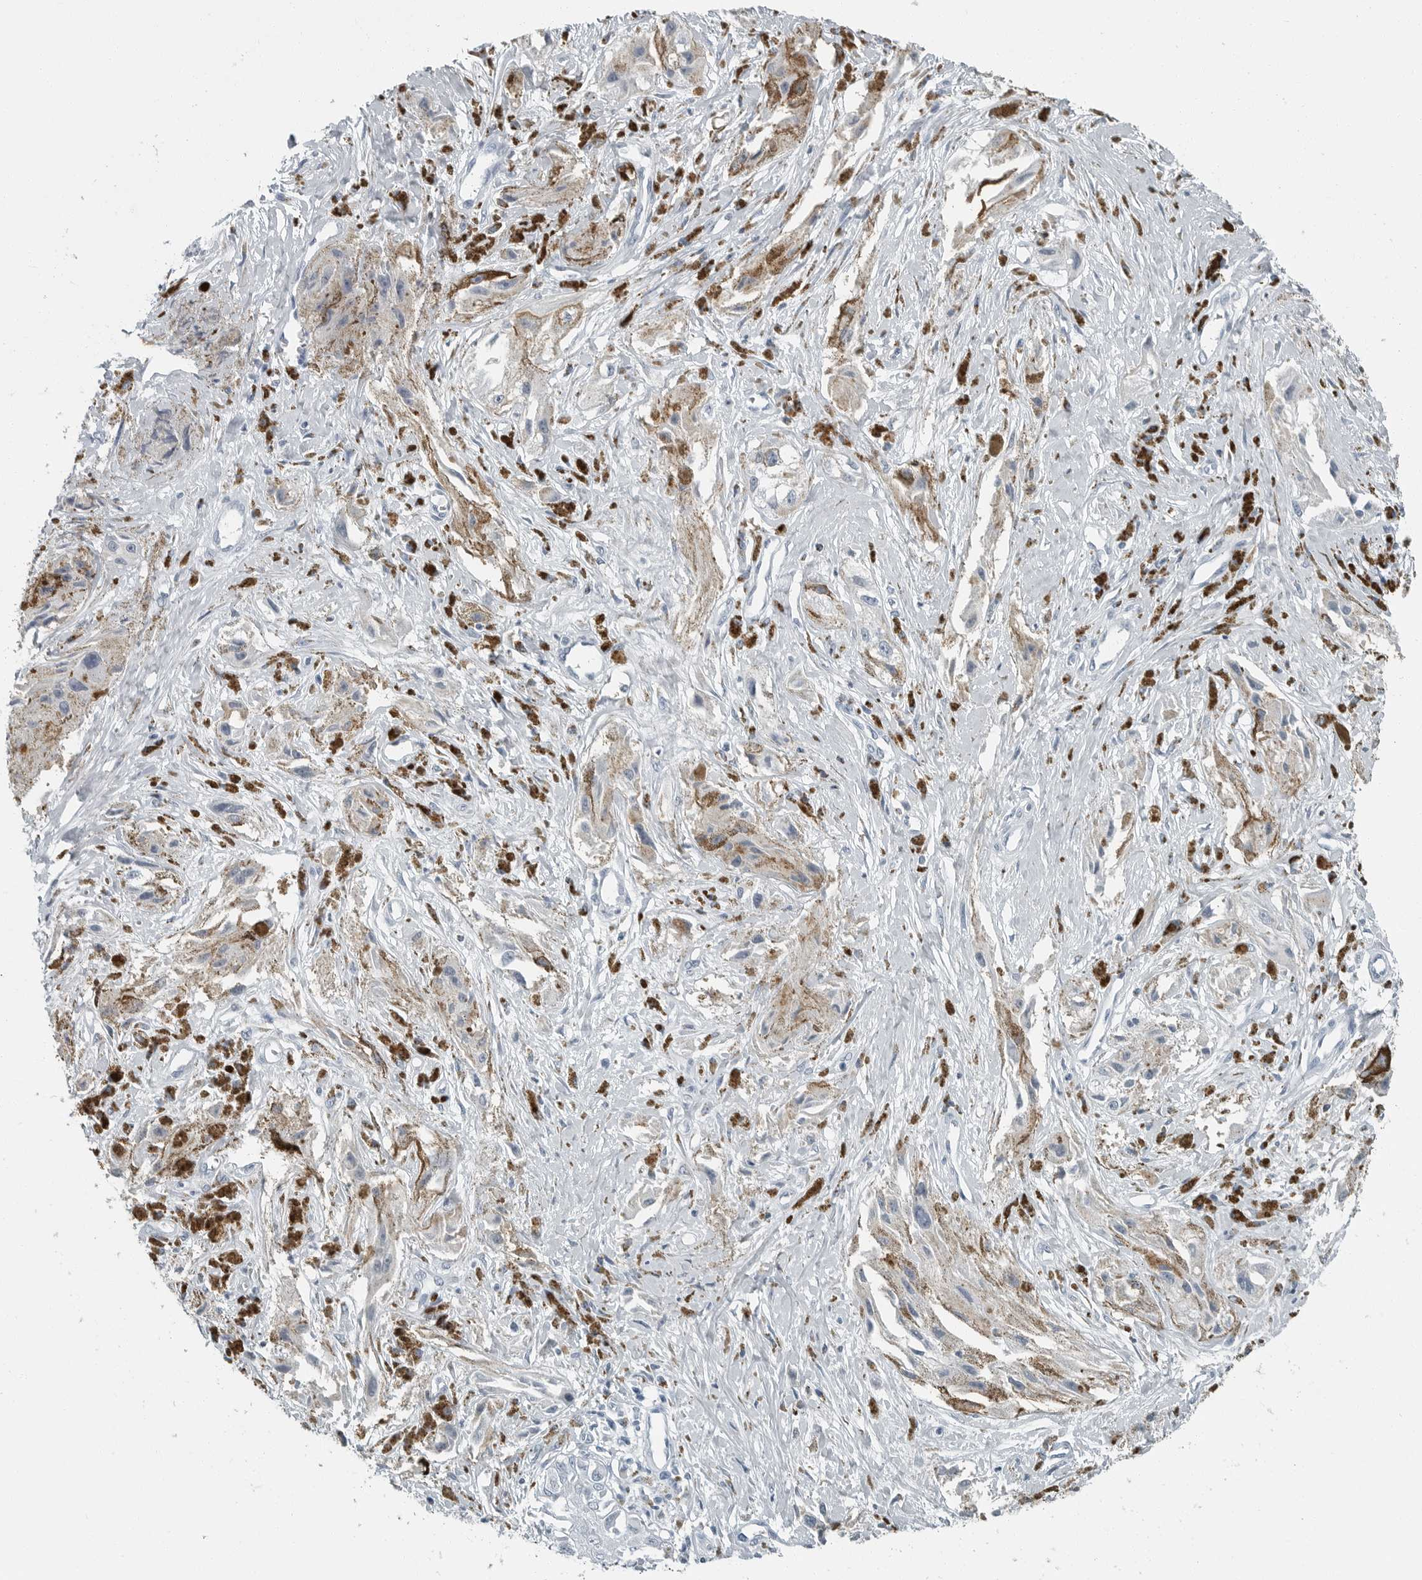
{"staining": {"intensity": "negative", "quantity": "none", "location": "none"}, "tissue": "melanoma", "cell_type": "Tumor cells", "image_type": "cancer", "snomed": [{"axis": "morphology", "description": "Malignant melanoma, NOS"}, {"axis": "topography", "description": "Skin"}], "caption": "There is no significant staining in tumor cells of melanoma.", "gene": "ZPBP2", "patient": {"sex": "male", "age": 88}}